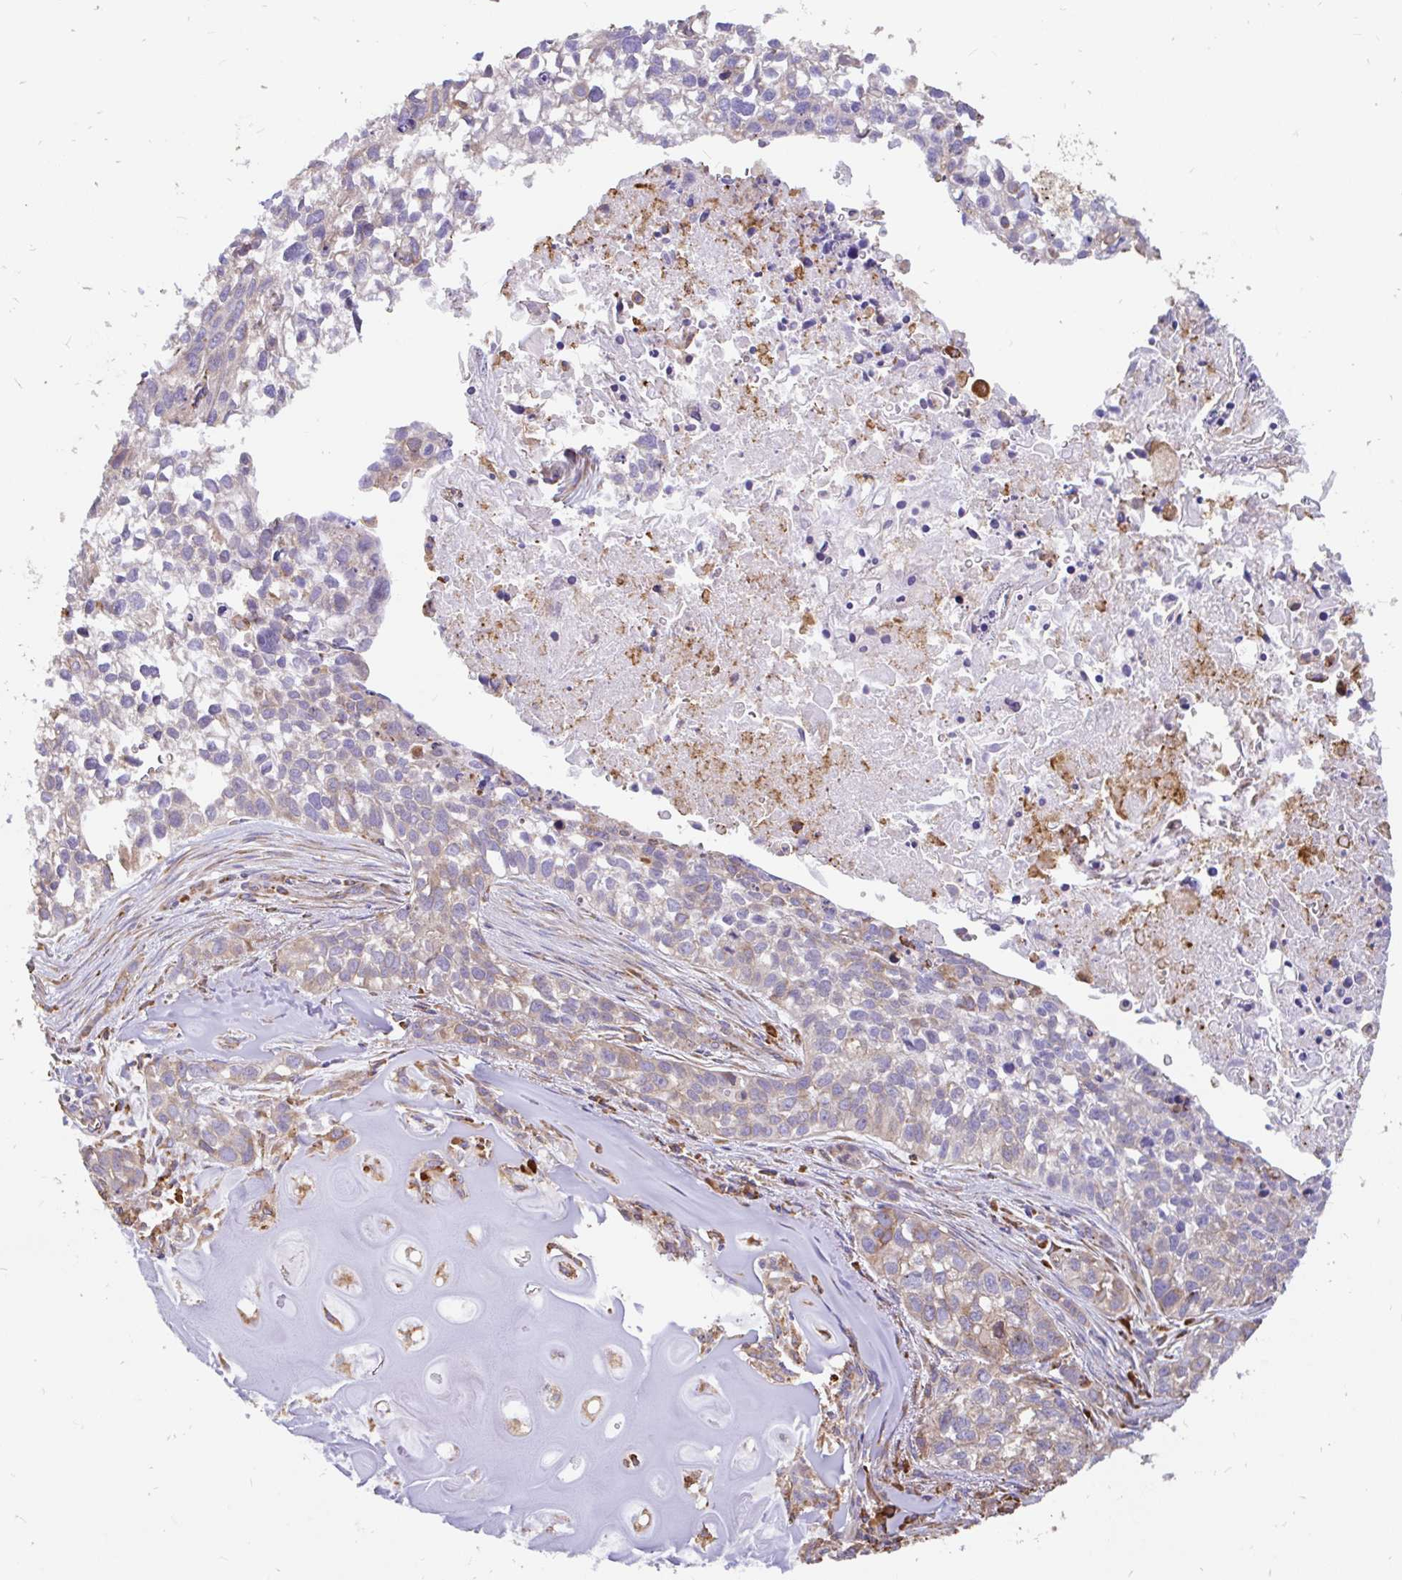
{"staining": {"intensity": "moderate", "quantity": "<25%", "location": "cytoplasmic/membranous"}, "tissue": "lung cancer", "cell_type": "Tumor cells", "image_type": "cancer", "snomed": [{"axis": "morphology", "description": "Squamous cell carcinoma, NOS"}, {"axis": "topography", "description": "Lung"}], "caption": "Immunohistochemical staining of human squamous cell carcinoma (lung) exhibits low levels of moderate cytoplasmic/membranous positivity in about <25% of tumor cells.", "gene": "EML5", "patient": {"sex": "male", "age": 74}}